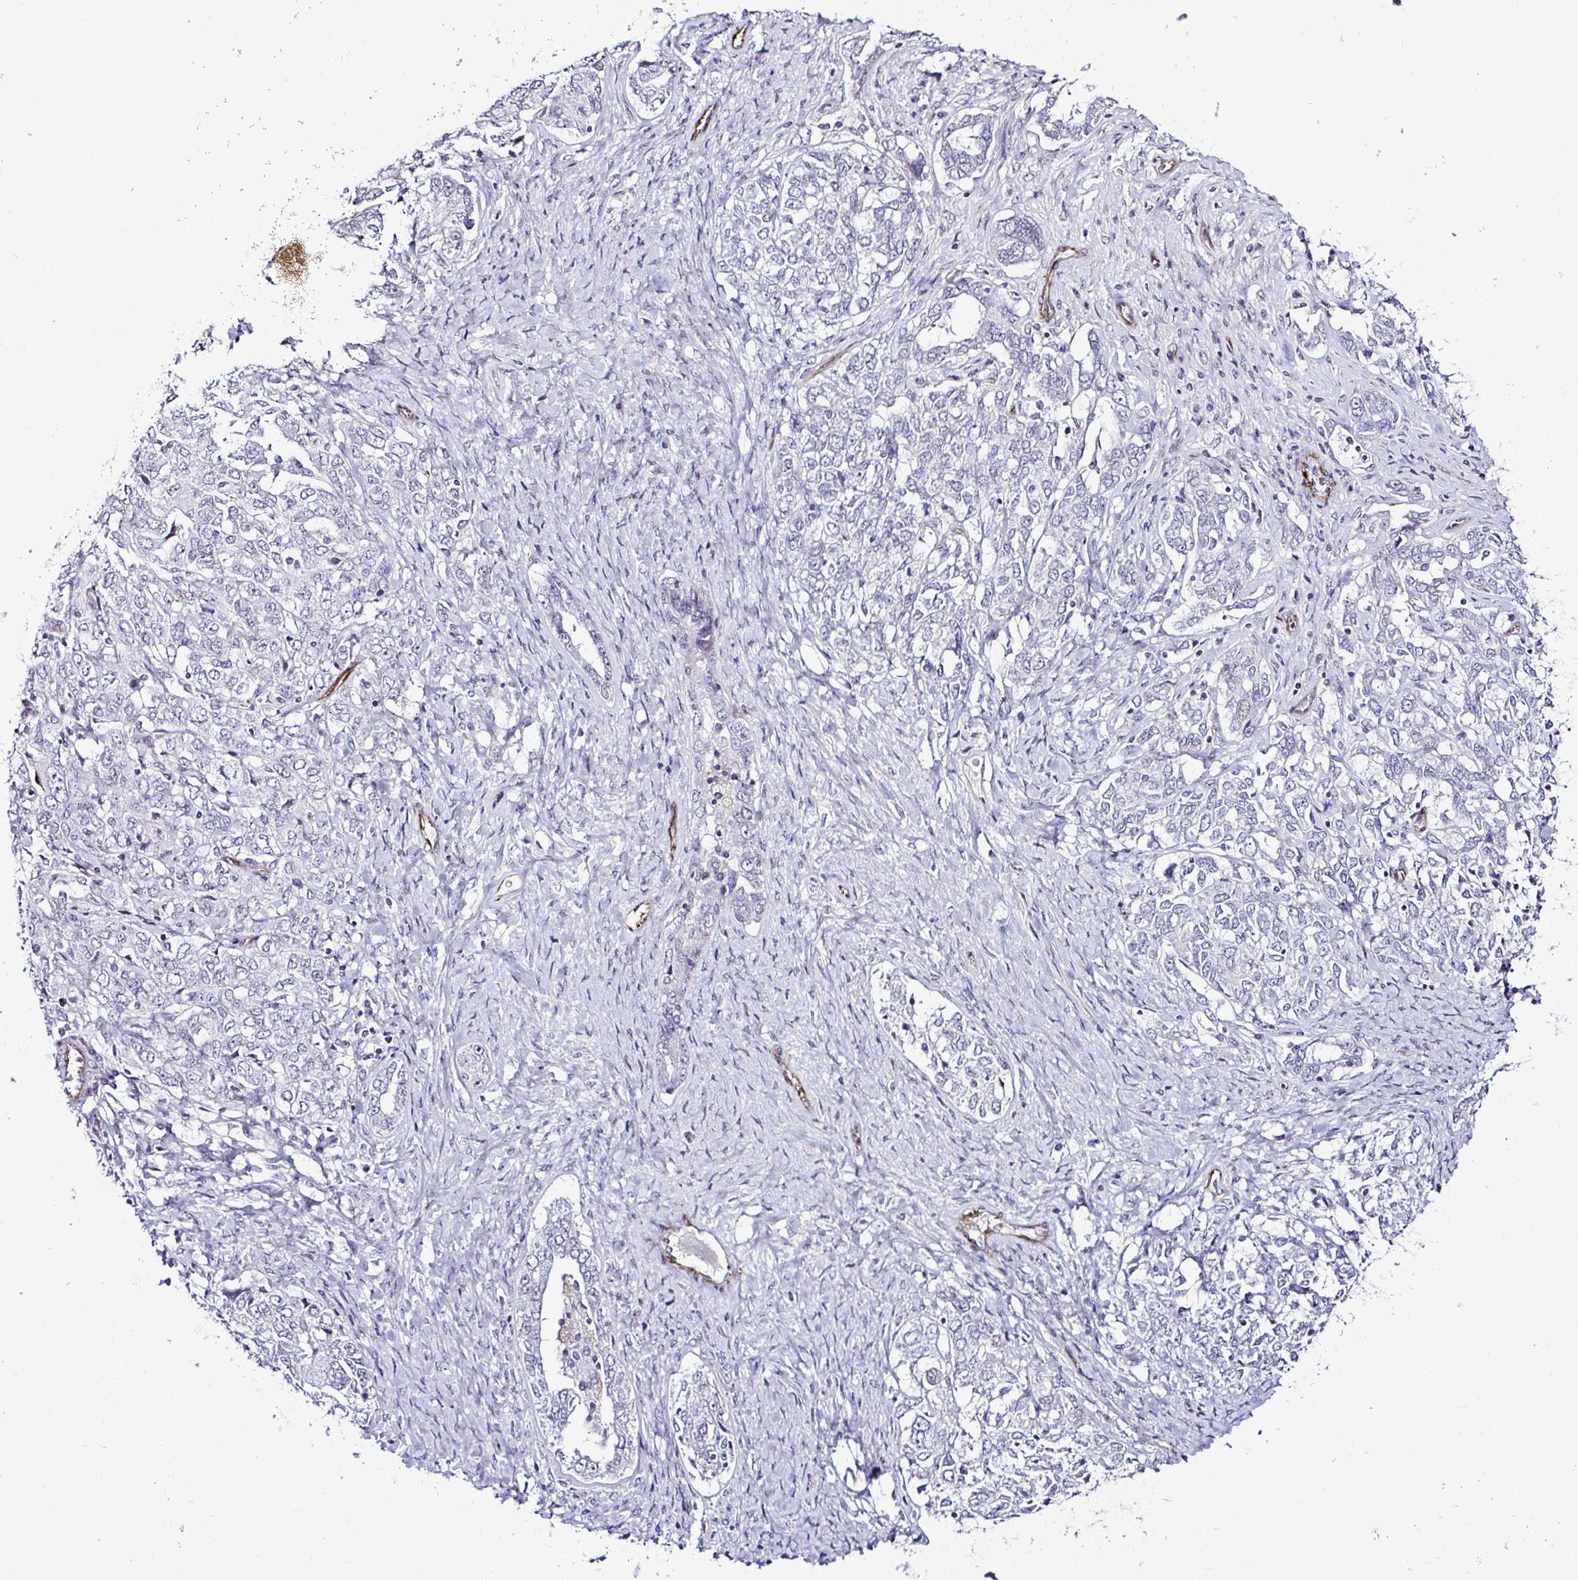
{"staining": {"intensity": "negative", "quantity": "none", "location": "none"}, "tissue": "ovarian cancer", "cell_type": "Tumor cells", "image_type": "cancer", "snomed": [{"axis": "morphology", "description": "Carcinoma, endometroid"}, {"axis": "topography", "description": "Ovary"}], "caption": "Endometroid carcinoma (ovarian) stained for a protein using immunohistochemistry (IHC) shows no positivity tumor cells.", "gene": "FBXO34", "patient": {"sex": "female", "age": 62}}